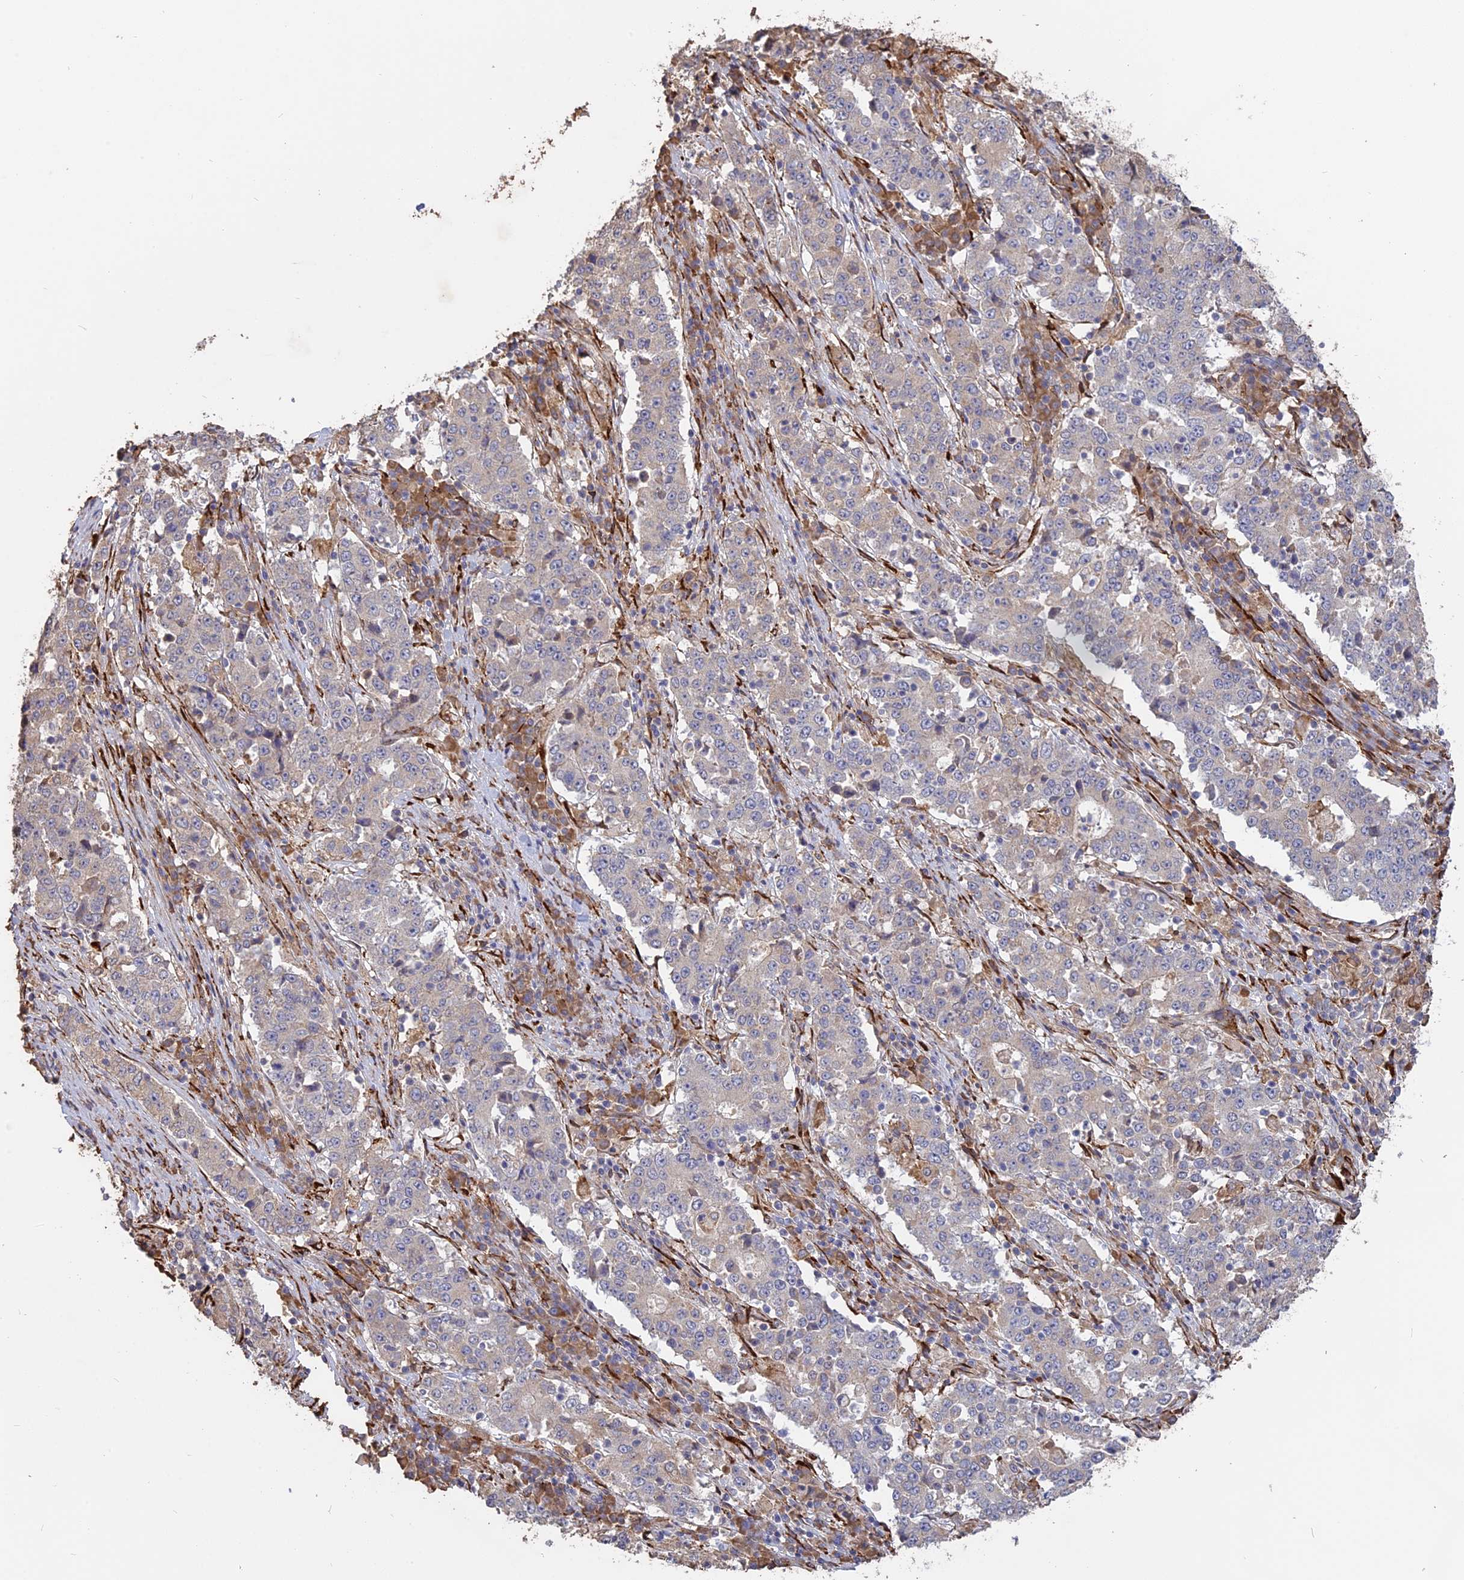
{"staining": {"intensity": "negative", "quantity": "none", "location": "none"}, "tissue": "stomach cancer", "cell_type": "Tumor cells", "image_type": "cancer", "snomed": [{"axis": "morphology", "description": "Adenocarcinoma, NOS"}, {"axis": "topography", "description": "Stomach"}], "caption": "Immunohistochemical staining of human stomach cancer (adenocarcinoma) exhibits no significant positivity in tumor cells.", "gene": "PPIC", "patient": {"sex": "male", "age": 59}}